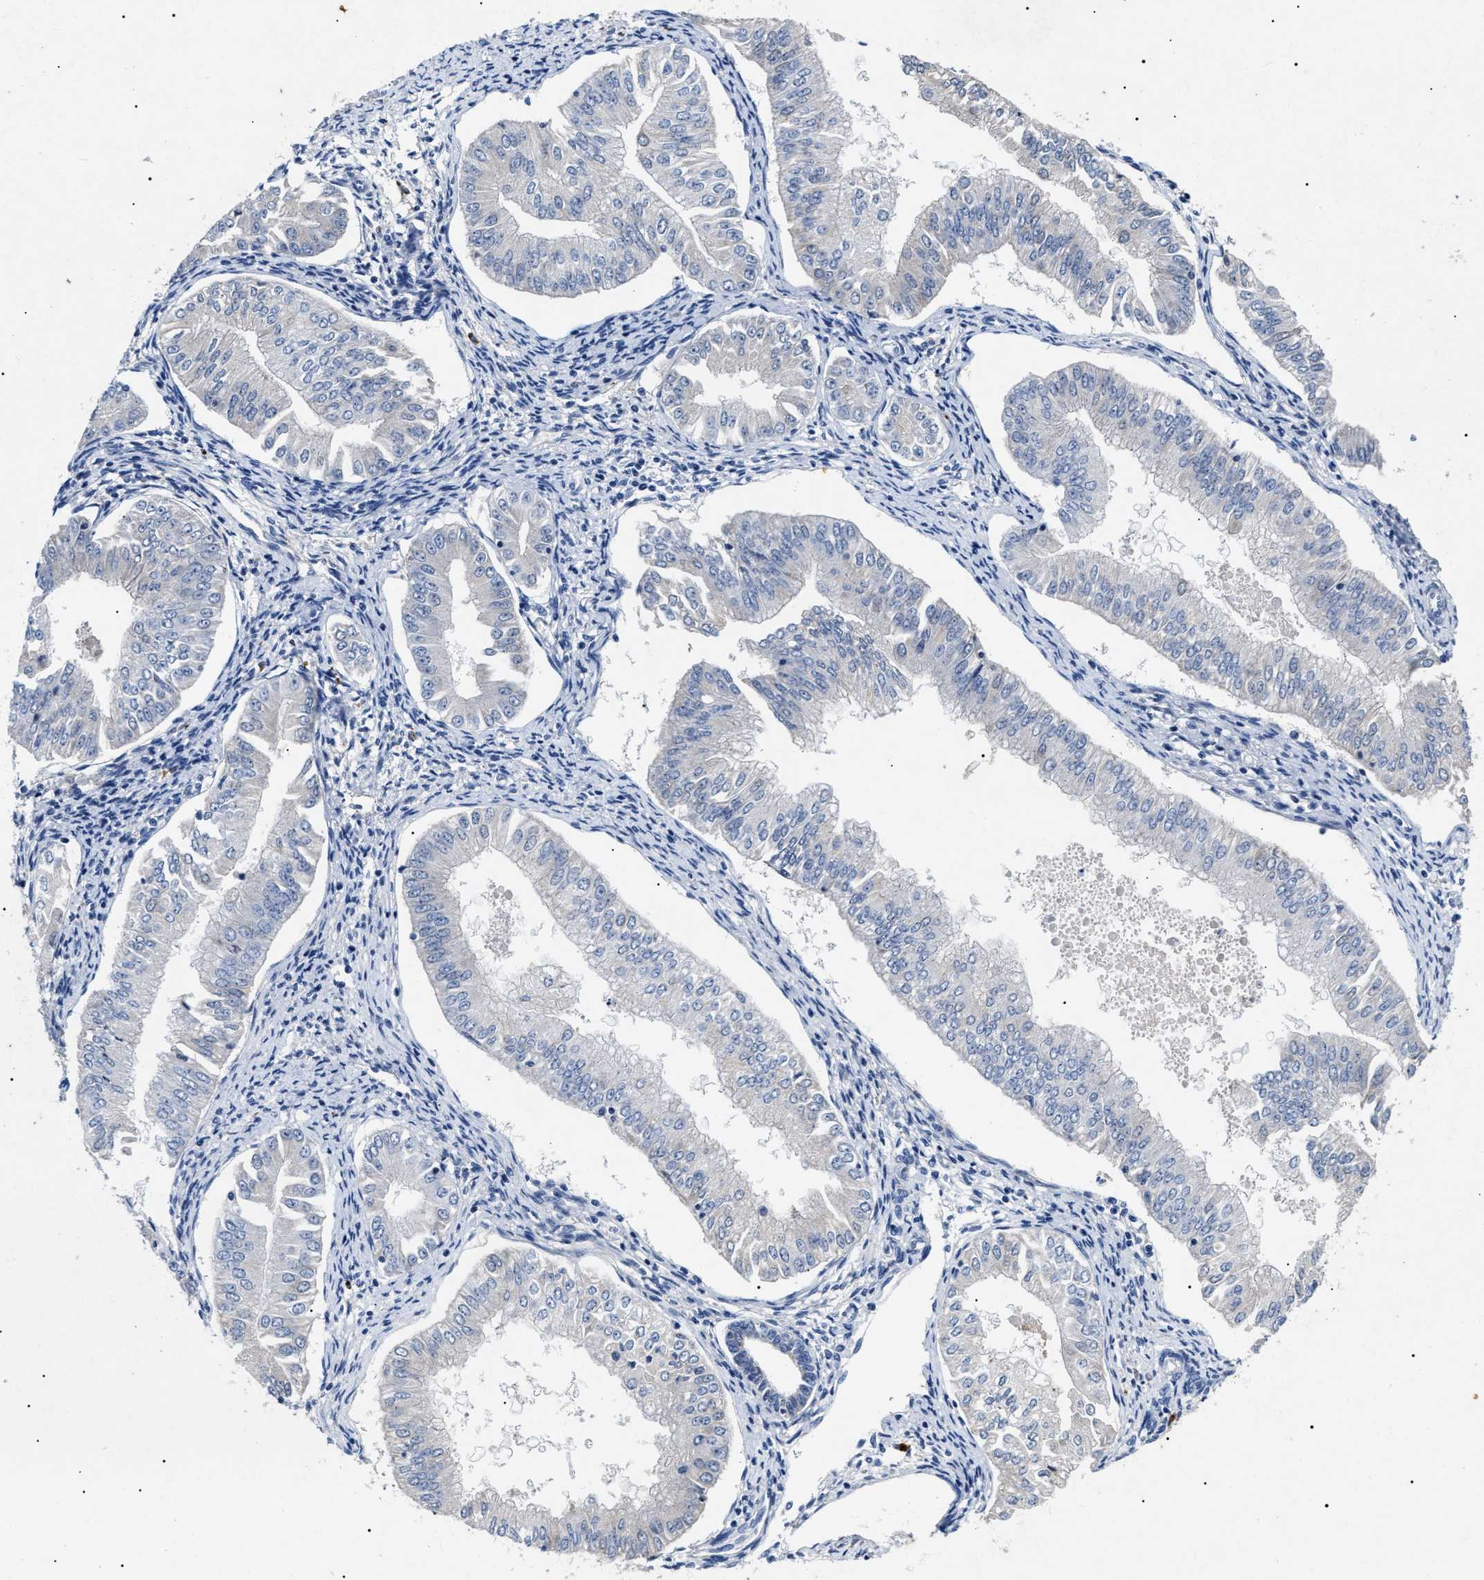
{"staining": {"intensity": "negative", "quantity": "none", "location": "none"}, "tissue": "endometrial cancer", "cell_type": "Tumor cells", "image_type": "cancer", "snomed": [{"axis": "morphology", "description": "Normal tissue, NOS"}, {"axis": "morphology", "description": "Adenocarcinoma, NOS"}, {"axis": "topography", "description": "Endometrium"}], "caption": "High power microscopy micrograph of an IHC image of adenocarcinoma (endometrial), revealing no significant staining in tumor cells. Nuclei are stained in blue.", "gene": "LRRC8E", "patient": {"sex": "female", "age": 53}}